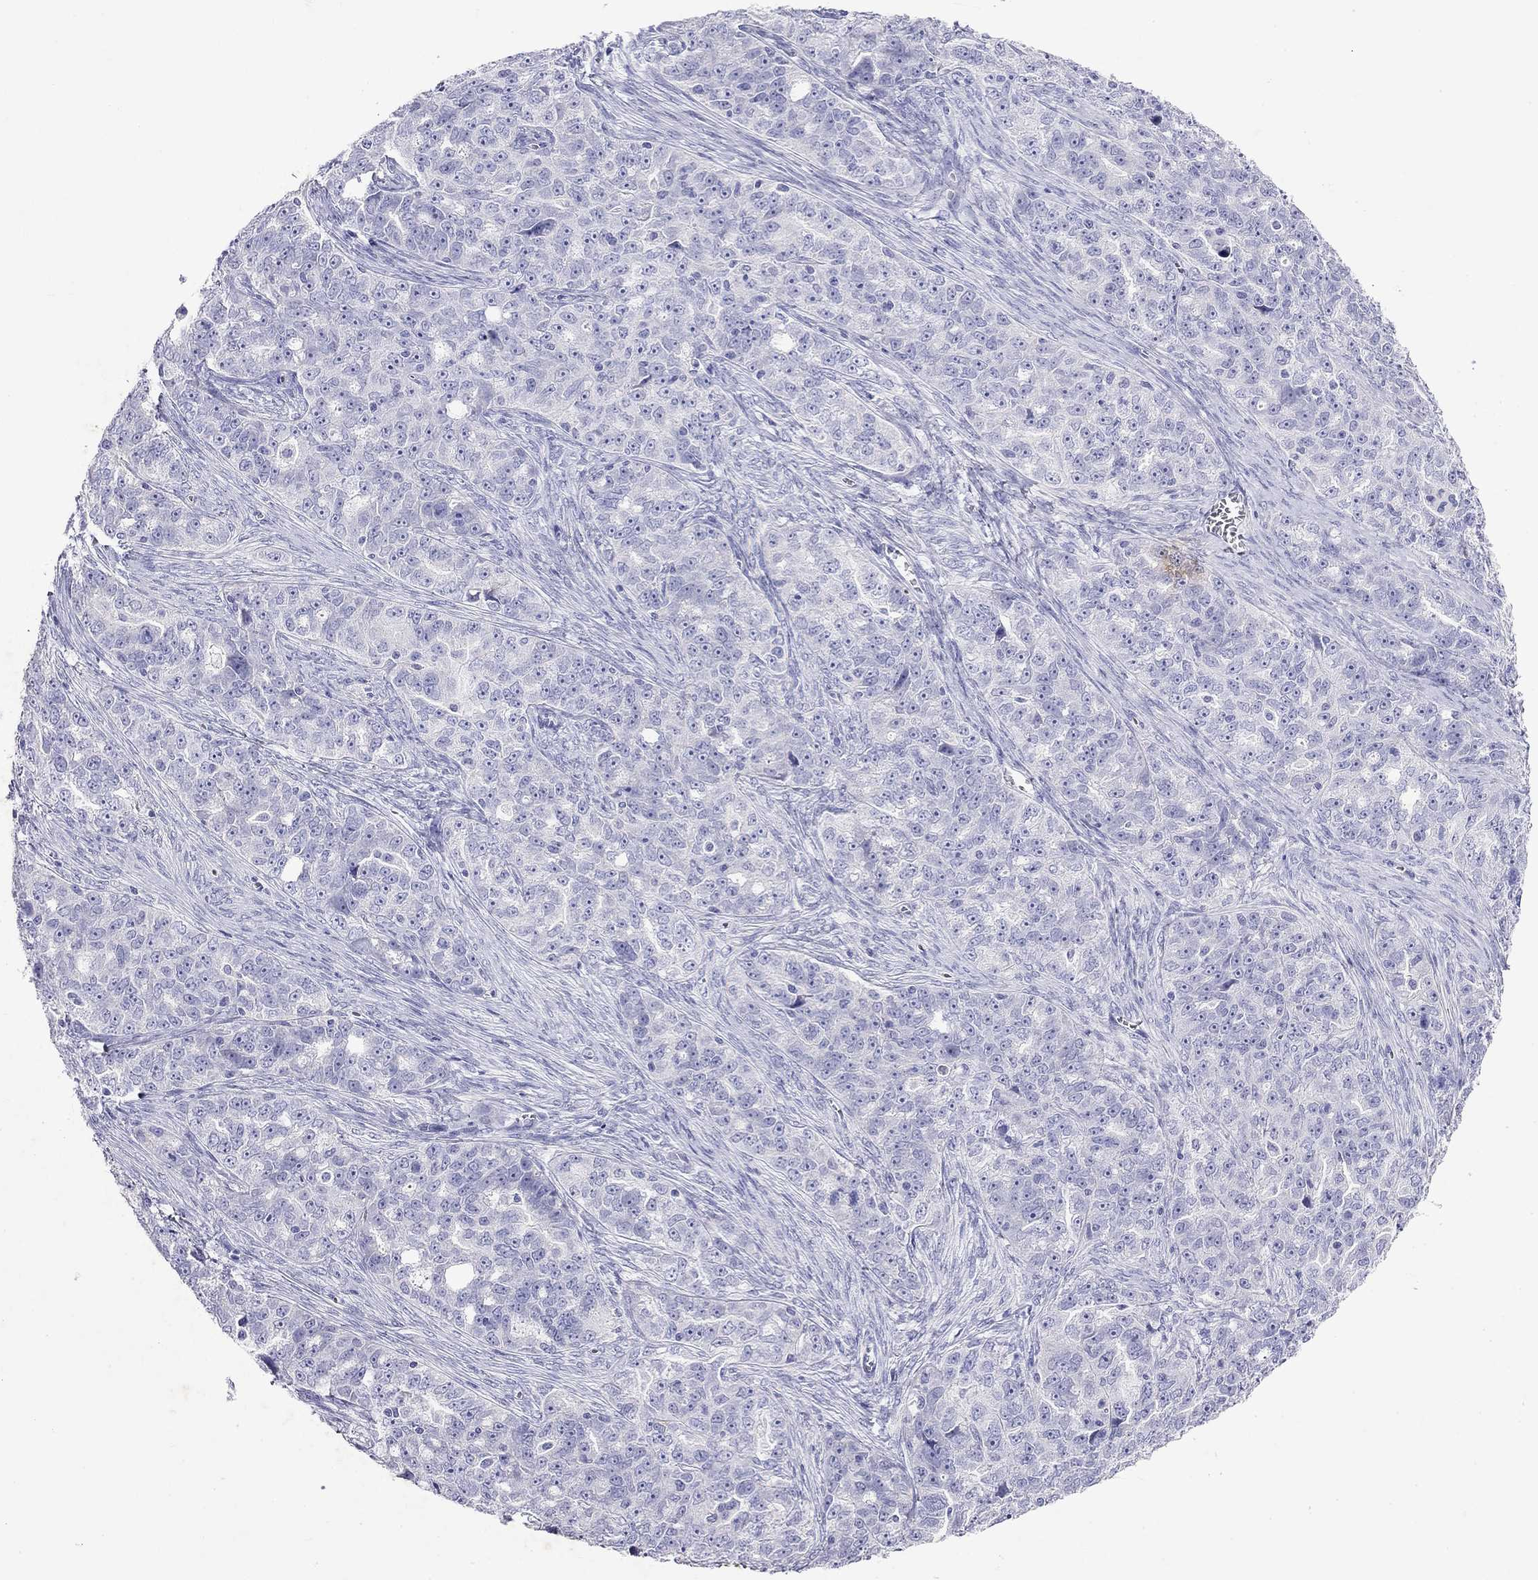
{"staining": {"intensity": "negative", "quantity": "none", "location": "none"}, "tissue": "ovarian cancer", "cell_type": "Tumor cells", "image_type": "cancer", "snomed": [{"axis": "morphology", "description": "Cystadenocarcinoma, serous, NOS"}, {"axis": "topography", "description": "Ovary"}], "caption": "Tumor cells show no significant protein expression in ovarian cancer (serous cystadenocarcinoma).", "gene": "GNAT3", "patient": {"sex": "female", "age": 51}}